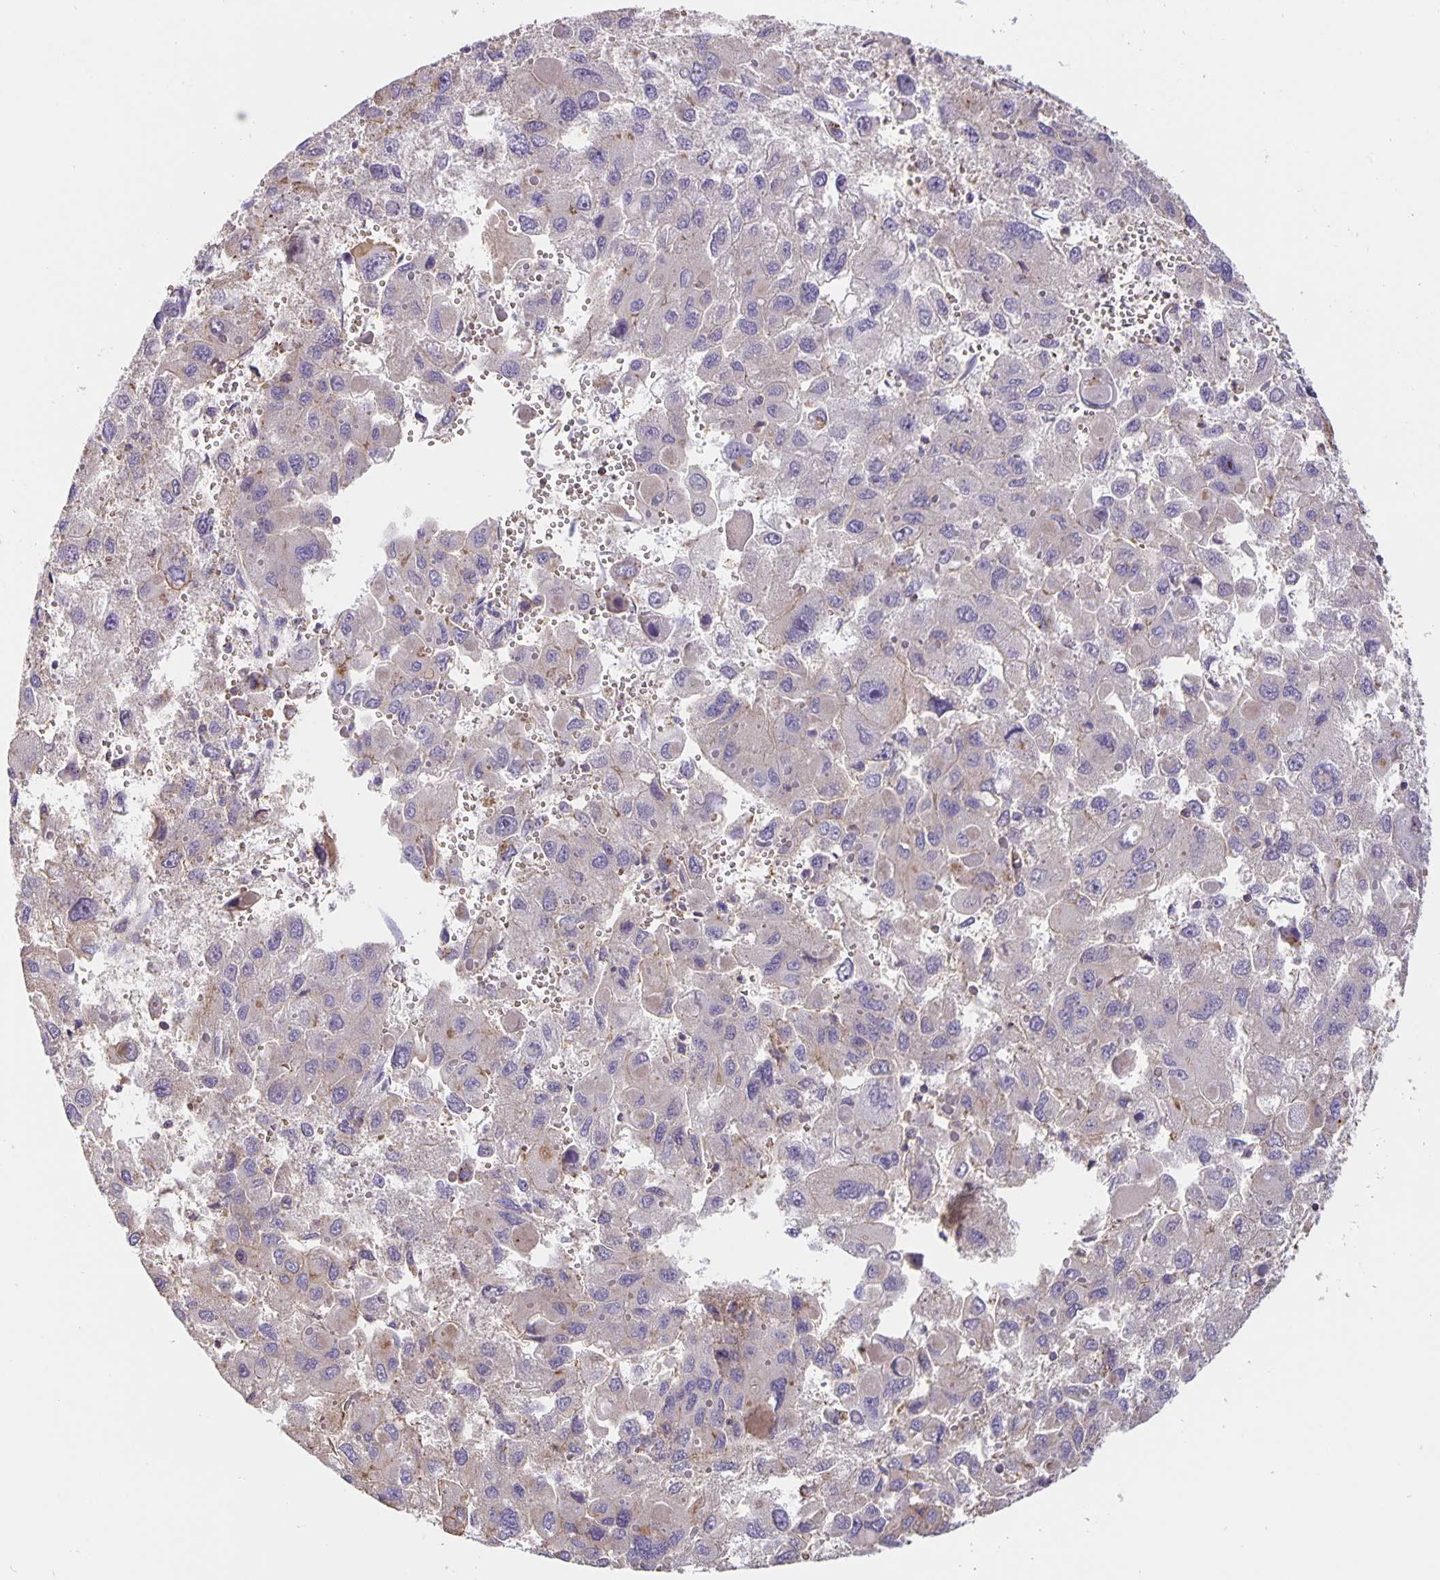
{"staining": {"intensity": "moderate", "quantity": "<25%", "location": "cytoplasmic/membranous"}, "tissue": "liver cancer", "cell_type": "Tumor cells", "image_type": "cancer", "snomed": [{"axis": "morphology", "description": "Carcinoma, Hepatocellular, NOS"}, {"axis": "topography", "description": "Liver"}], "caption": "Brown immunohistochemical staining in human liver hepatocellular carcinoma reveals moderate cytoplasmic/membranous staining in approximately <25% of tumor cells. (brown staining indicates protein expression, while blue staining denotes nuclei).", "gene": "TMEM71", "patient": {"sex": "female", "age": 41}}